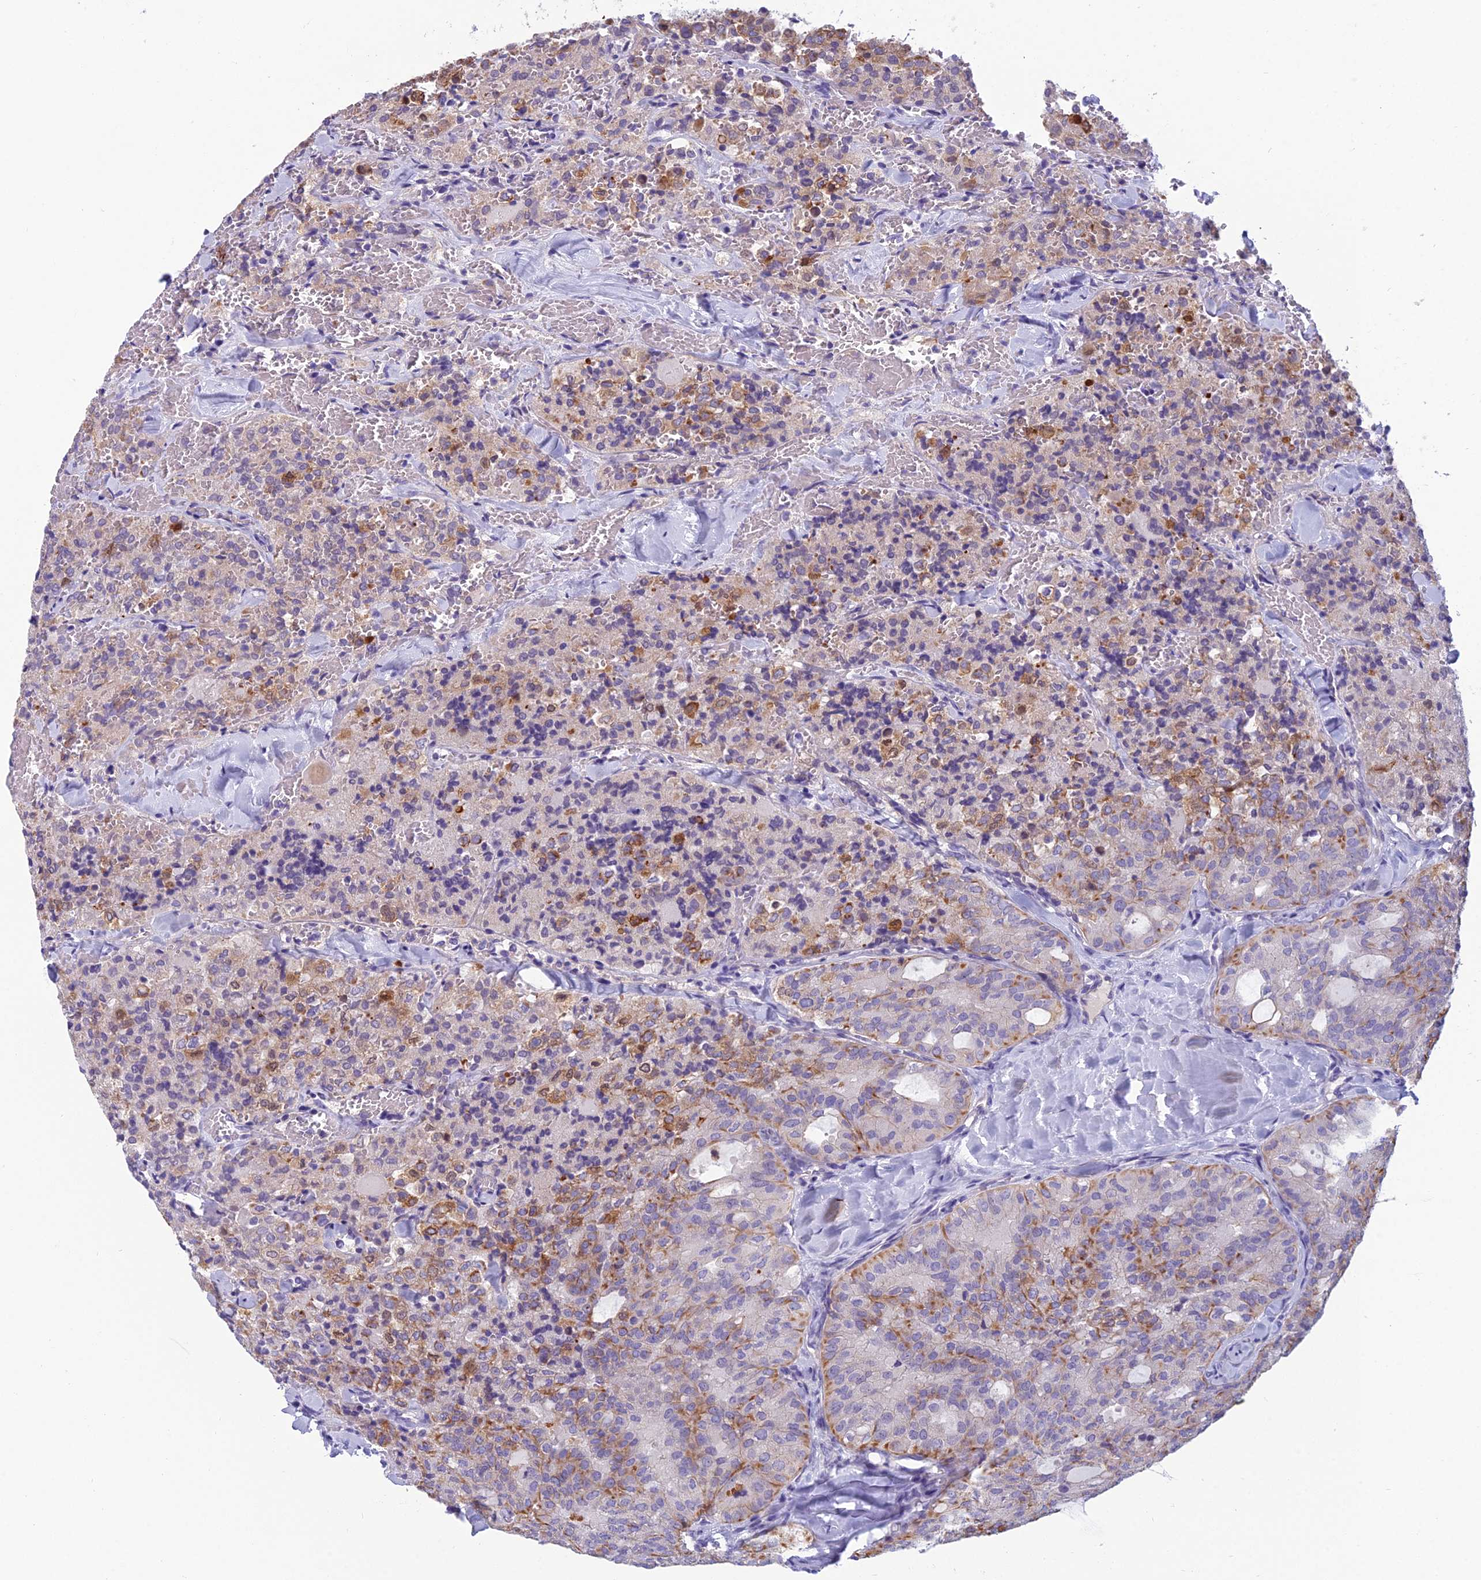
{"staining": {"intensity": "moderate", "quantity": "25%-75%", "location": "cytoplasmic/membranous"}, "tissue": "thyroid cancer", "cell_type": "Tumor cells", "image_type": "cancer", "snomed": [{"axis": "morphology", "description": "Follicular adenoma carcinoma, NOS"}, {"axis": "topography", "description": "Thyroid gland"}], "caption": "Approximately 25%-75% of tumor cells in thyroid follicular adenoma carcinoma show moderate cytoplasmic/membranous protein staining as visualized by brown immunohistochemical staining.", "gene": "RBM41", "patient": {"sex": "male", "age": 75}}